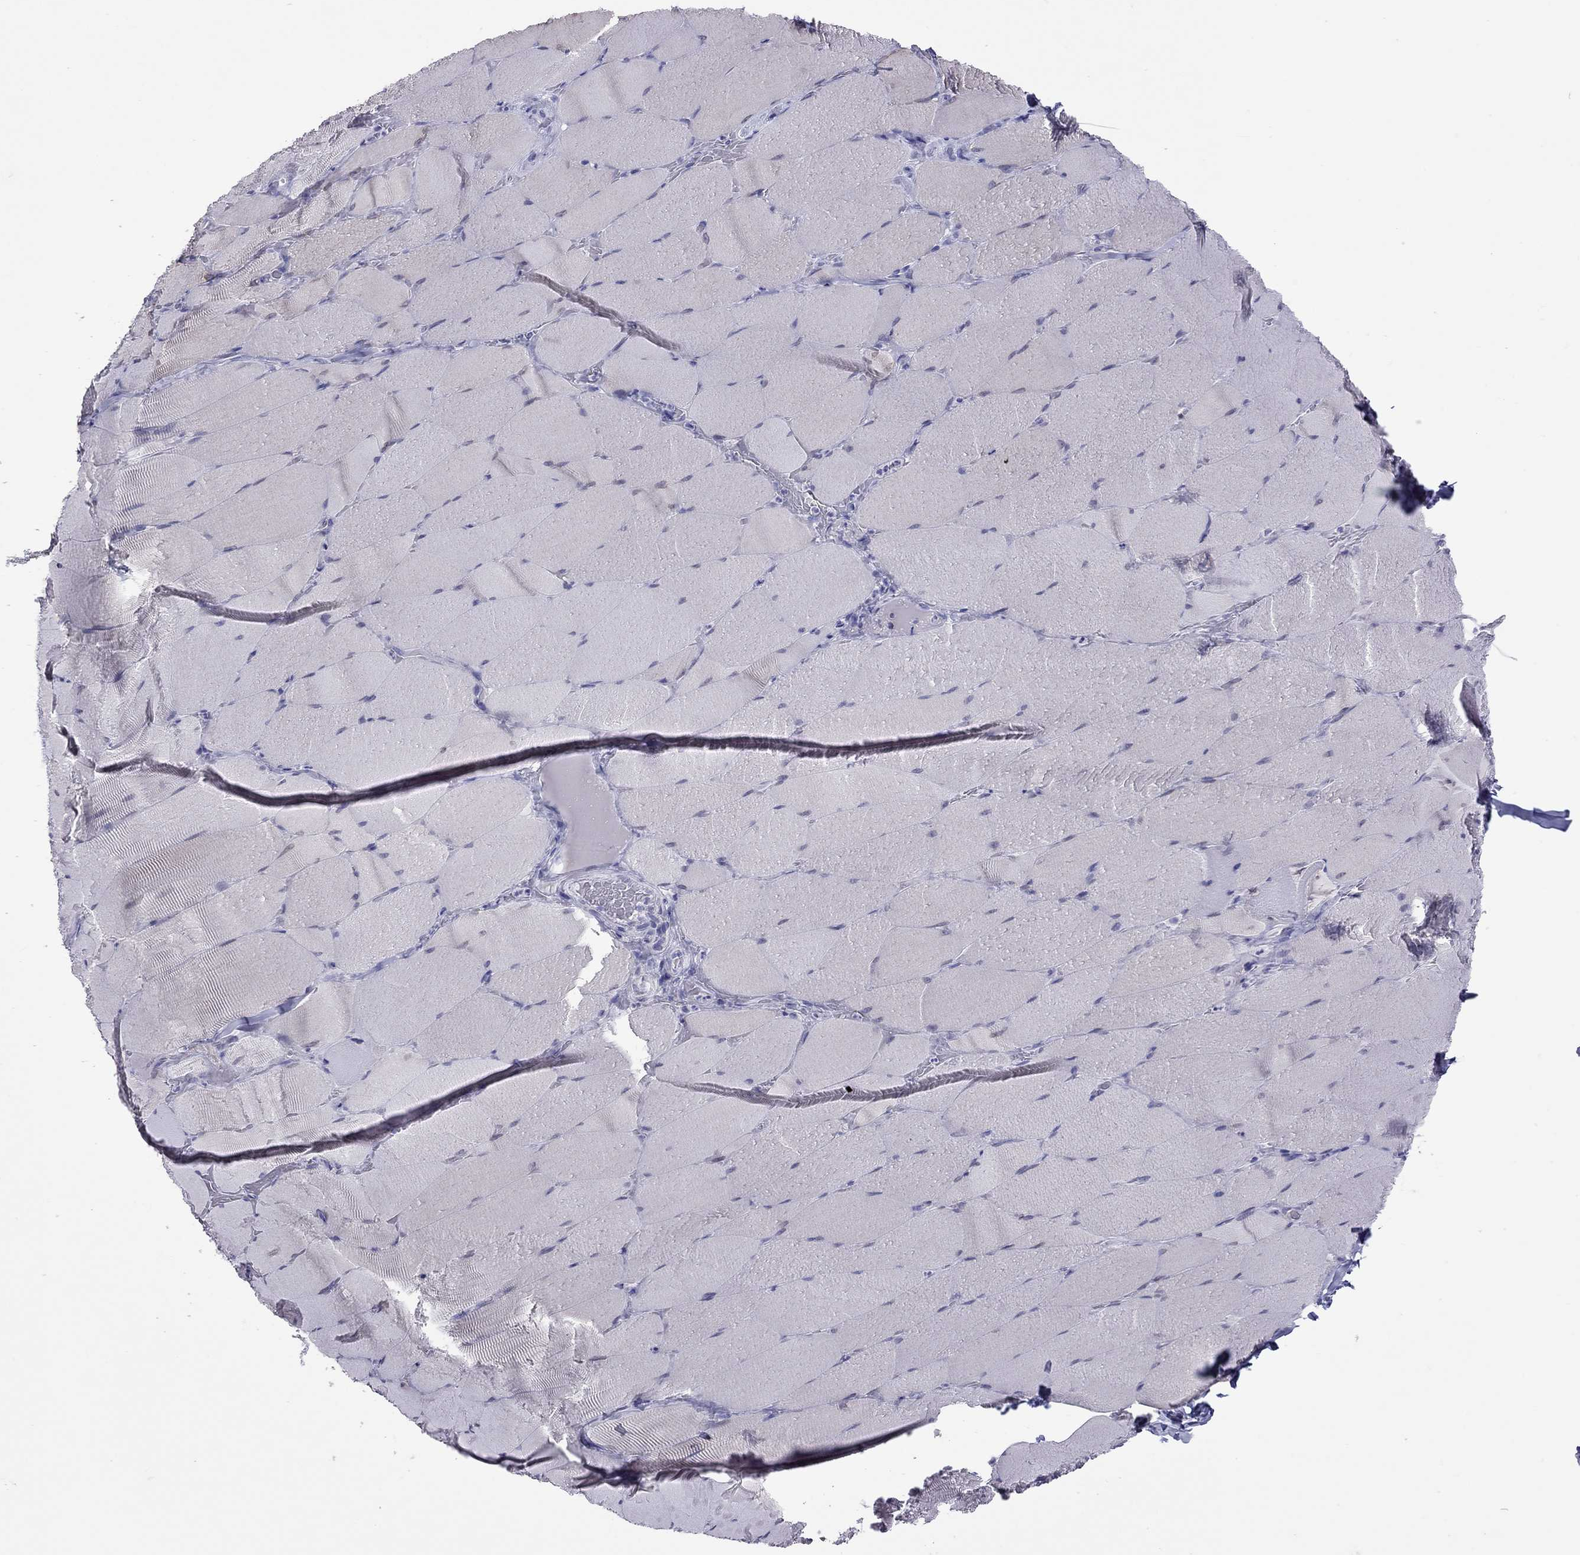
{"staining": {"intensity": "negative", "quantity": "none", "location": "none"}, "tissue": "skeletal muscle", "cell_type": "Myocytes", "image_type": "normal", "snomed": [{"axis": "morphology", "description": "Normal tissue, NOS"}, {"axis": "topography", "description": "Skeletal muscle"}], "caption": "IHC of benign skeletal muscle exhibits no staining in myocytes. (Stains: DAB (3,3'-diaminobenzidine) IHC with hematoxylin counter stain, Microscopy: brightfield microscopy at high magnification).", "gene": "STAG3", "patient": {"sex": "male", "age": 56}}